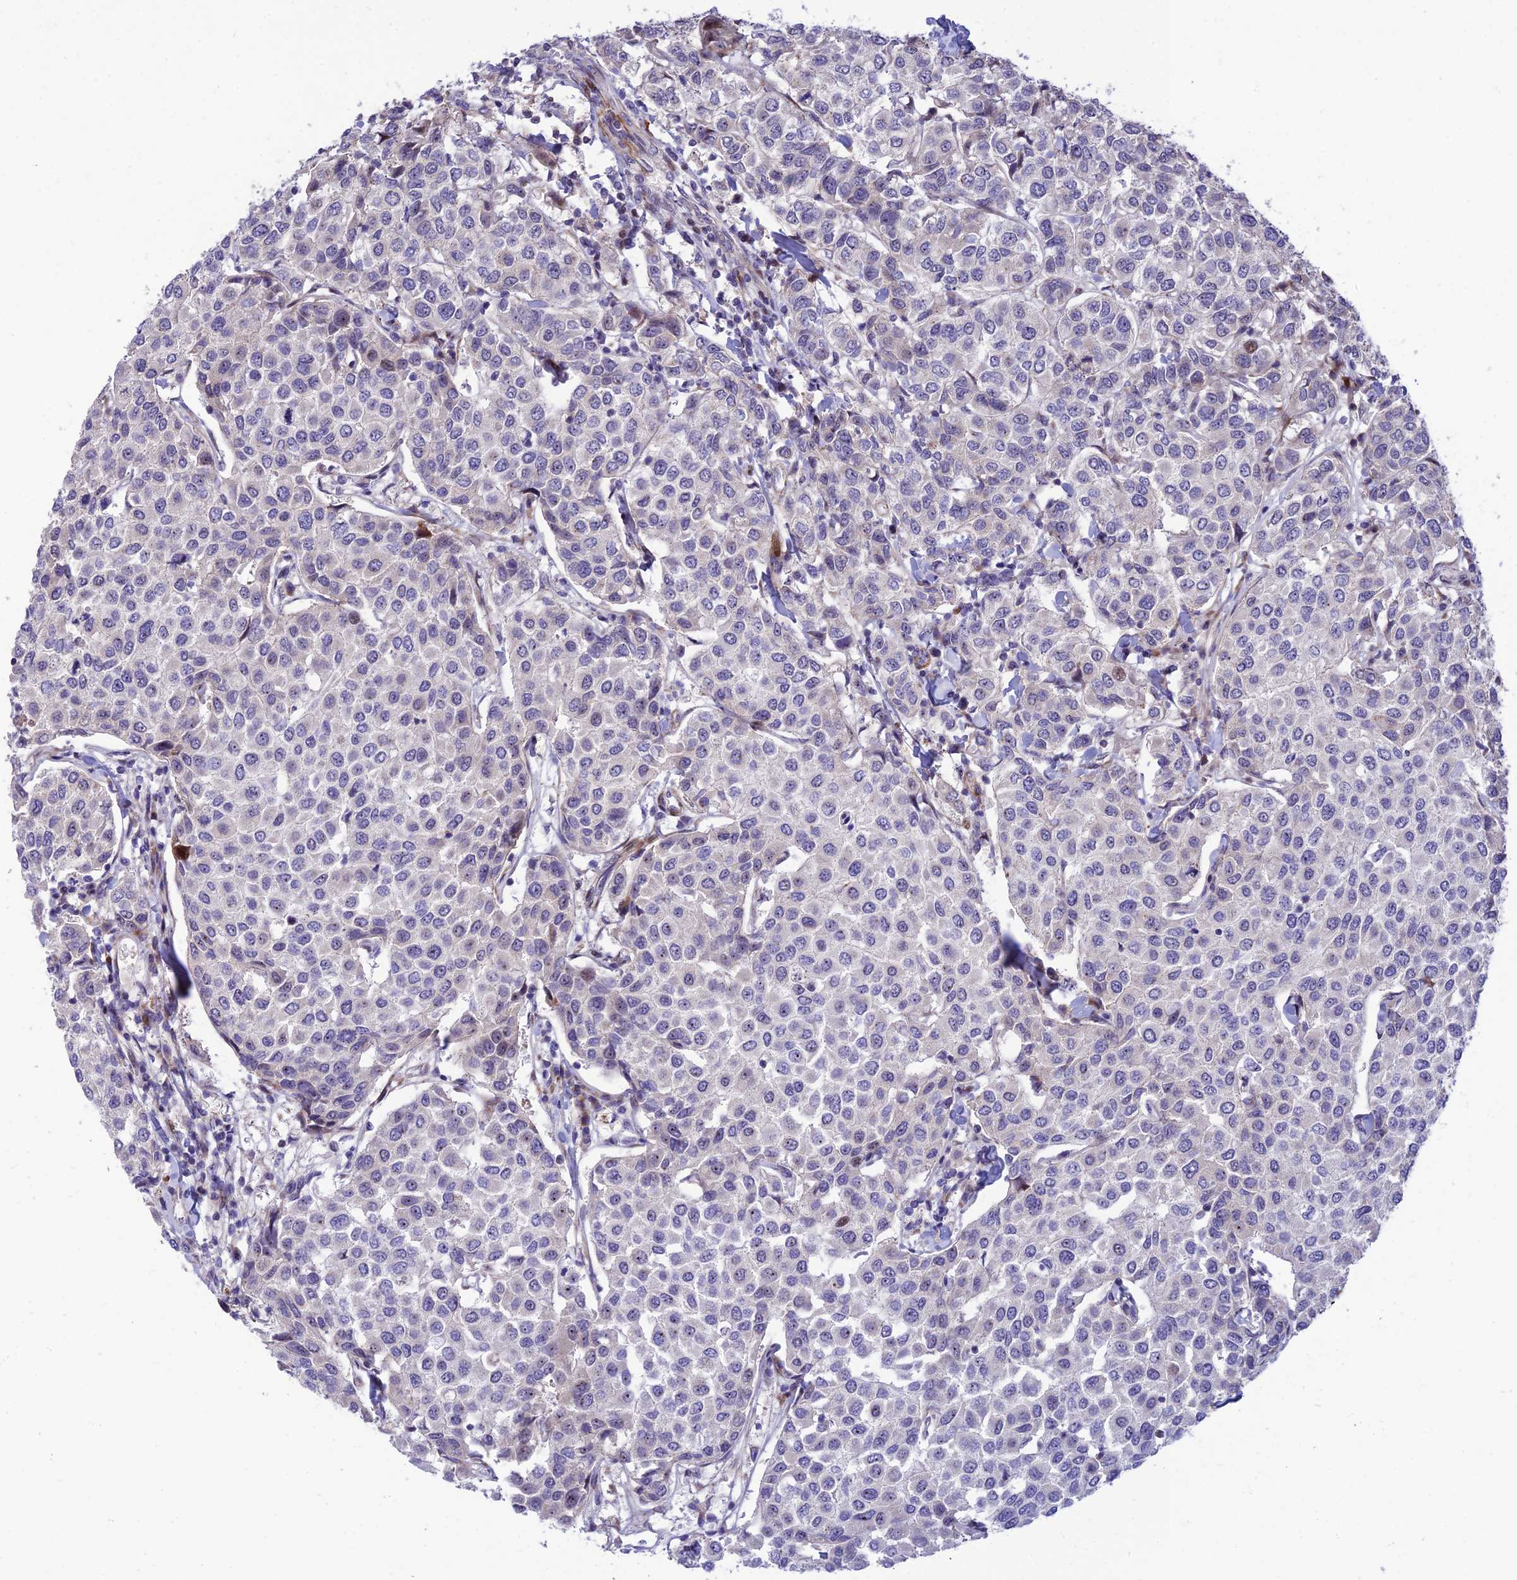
{"staining": {"intensity": "negative", "quantity": "none", "location": "none"}, "tissue": "breast cancer", "cell_type": "Tumor cells", "image_type": "cancer", "snomed": [{"axis": "morphology", "description": "Duct carcinoma"}, {"axis": "topography", "description": "Breast"}], "caption": "The photomicrograph demonstrates no significant staining in tumor cells of breast cancer (invasive ductal carcinoma).", "gene": "KBTBD7", "patient": {"sex": "female", "age": 55}}